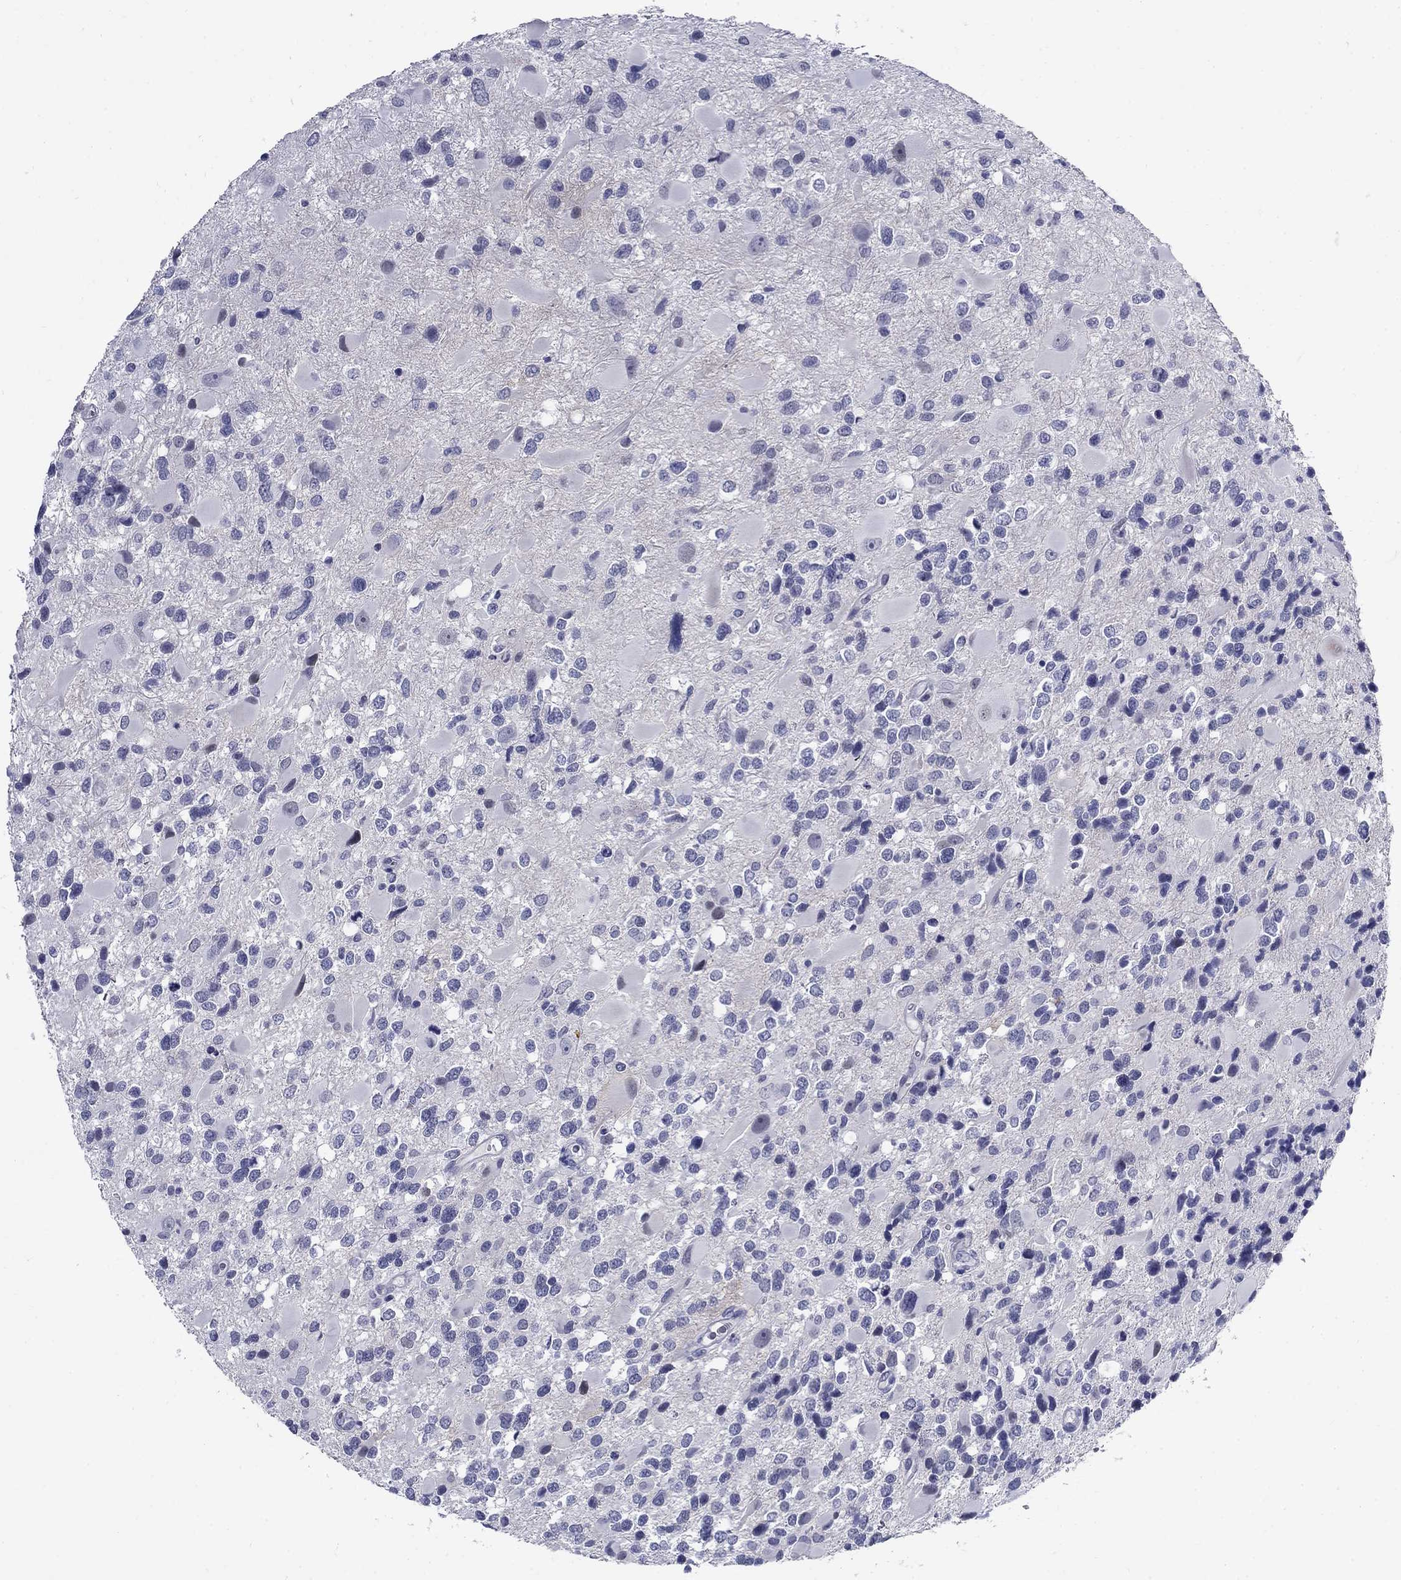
{"staining": {"intensity": "negative", "quantity": "none", "location": "none"}, "tissue": "glioma", "cell_type": "Tumor cells", "image_type": "cancer", "snomed": [{"axis": "morphology", "description": "Glioma, malignant, Low grade"}, {"axis": "topography", "description": "Brain"}], "caption": "The image demonstrates no staining of tumor cells in glioma.", "gene": "C4orf19", "patient": {"sex": "female", "age": 32}}